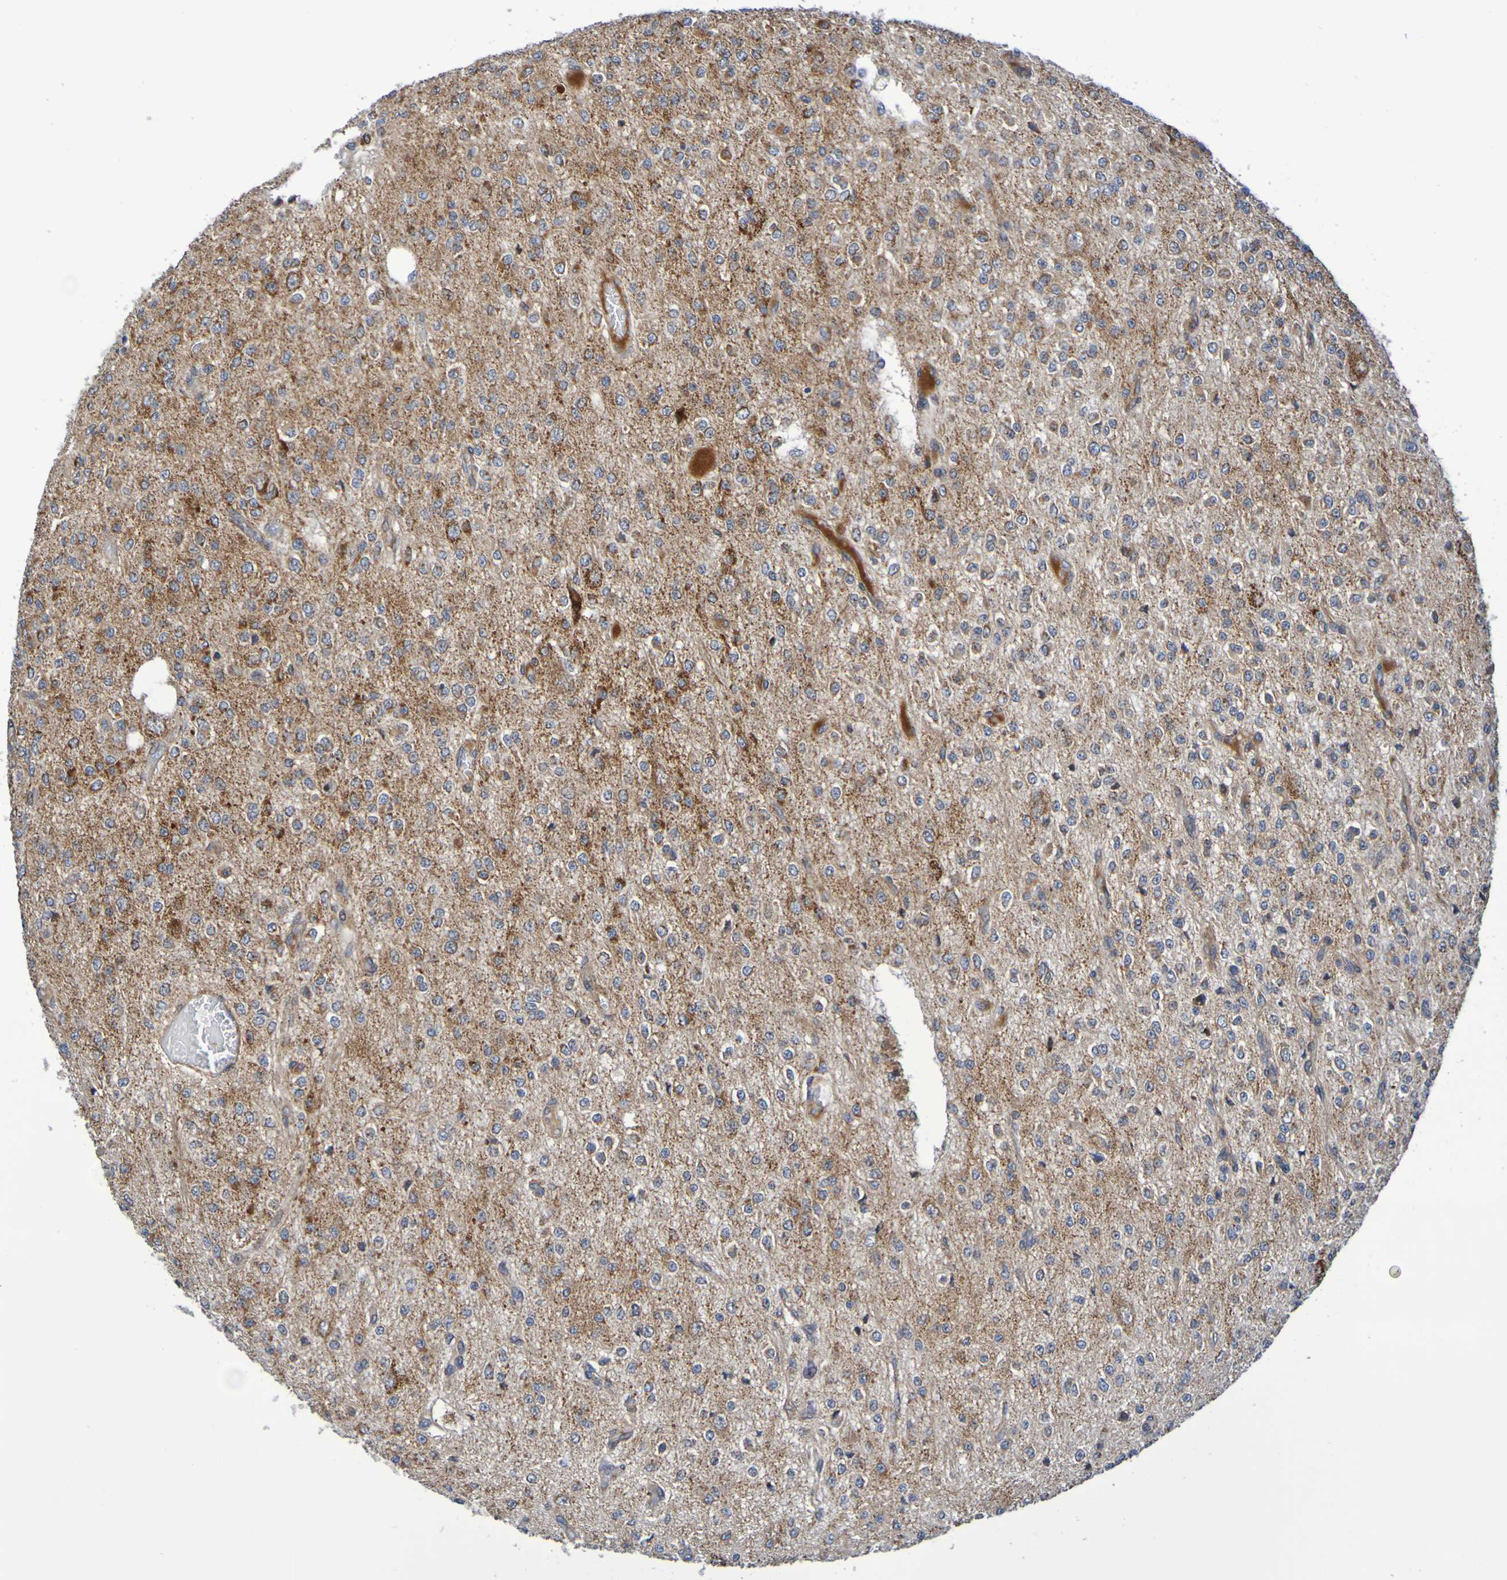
{"staining": {"intensity": "moderate", "quantity": "25%-75%", "location": "cytoplasmic/membranous"}, "tissue": "glioma", "cell_type": "Tumor cells", "image_type": "cancer", "snomed": [{"axis": "morphology", "description": "Glioma, malignant, Low grade"}, {"axis": "topography", "description": "Brain"}], "caption": "An immunohistochemistry micrograph of tumor tissue is shown. Protein staining in brown highlights moderate cytoplasmic/membranous positivity in malignant low-grade glioma within tumor cells.", "gene": "CCDC51", "patient": {"sex": "male", "age": 38}}